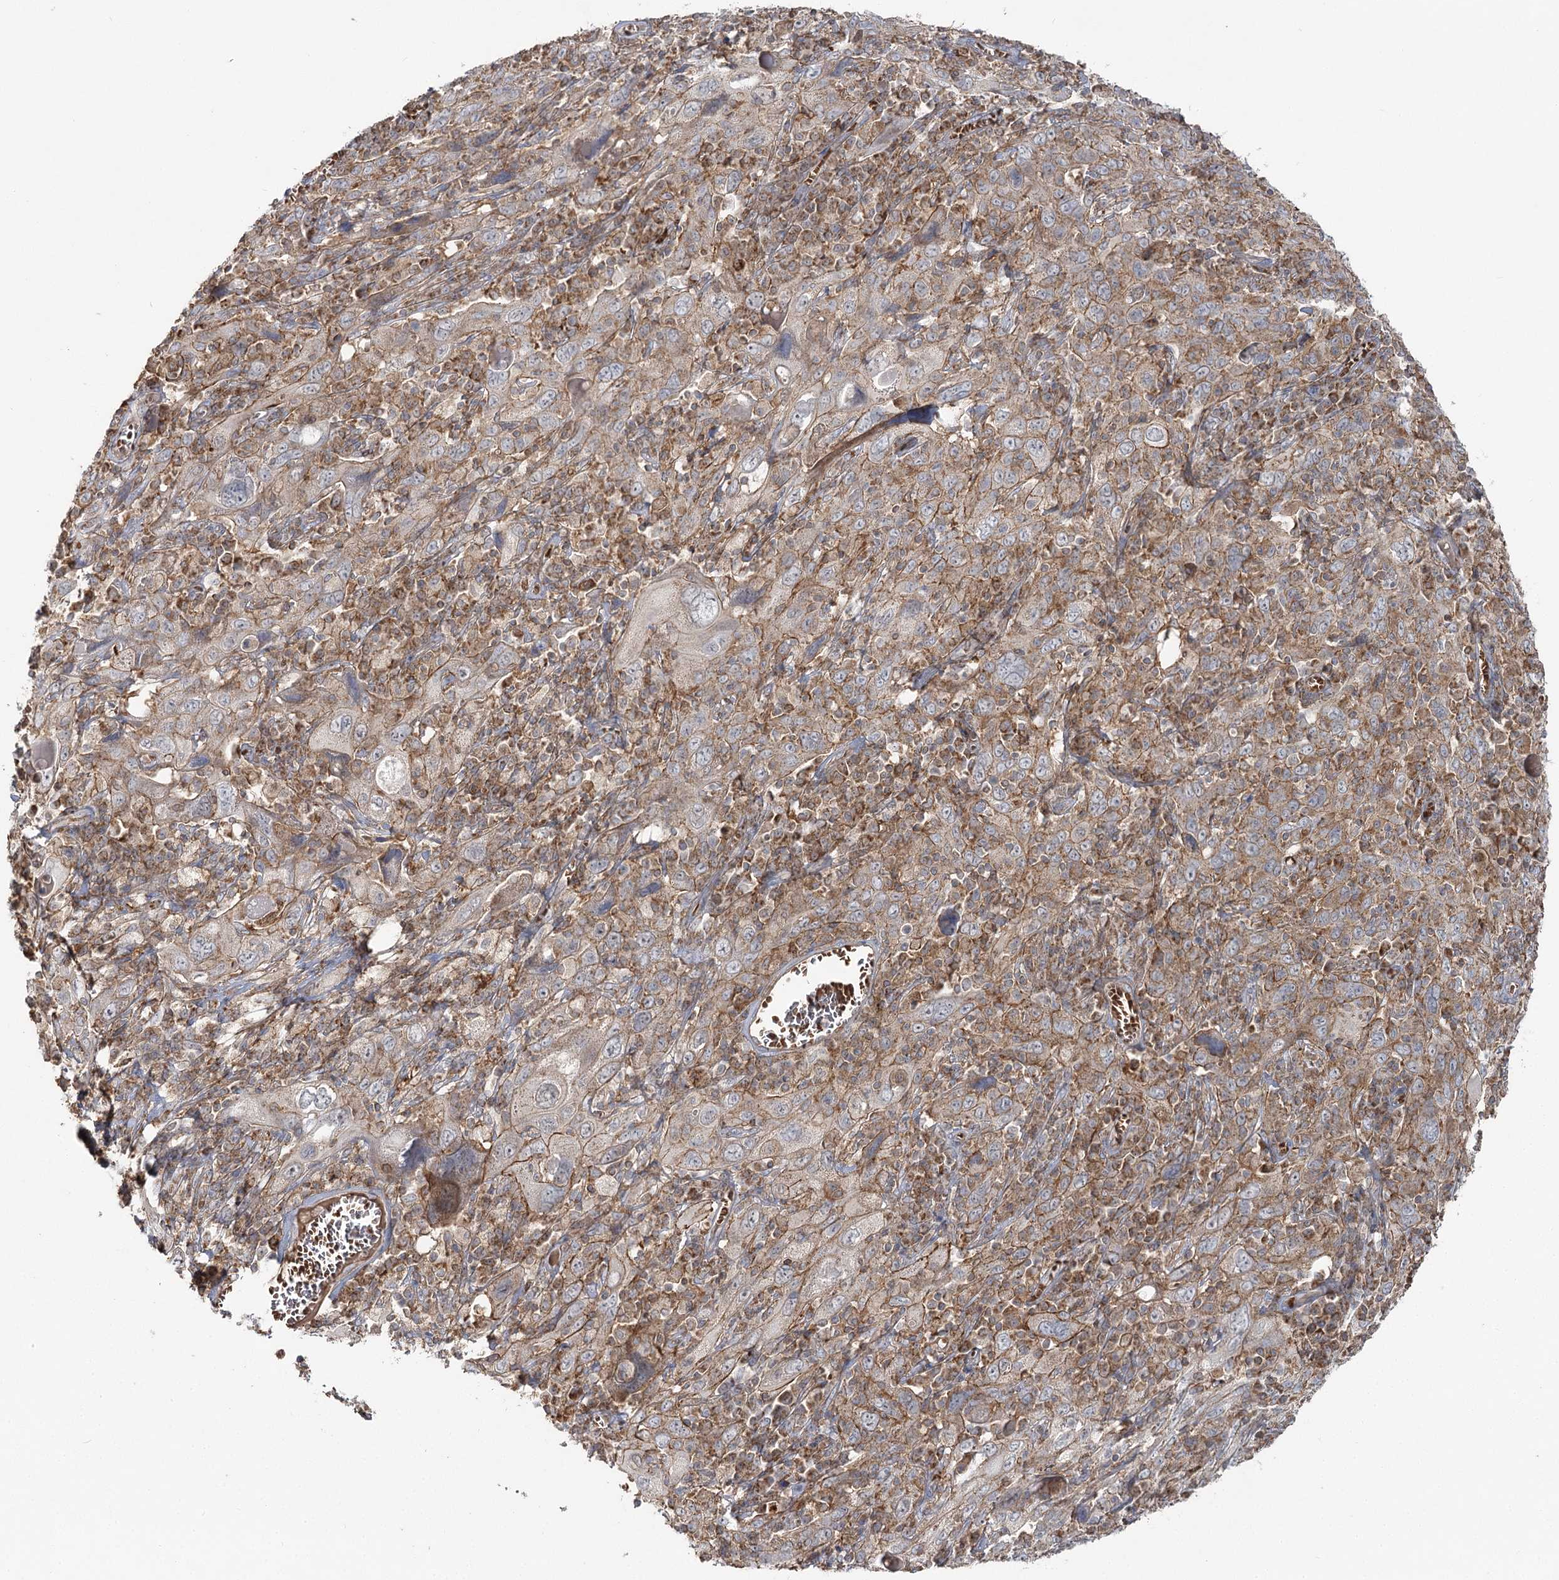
{"staining": {"intensity": "negative", "quantity": "none", "location": "none"}, "tissue": "cervical cancer", "cell_type": "Tumor cells", "image_type": "cancer", "snomed": [{"axis": "morphology", "description": "Squamous cell carcinoma, NOS"}, {"axis": "topography", "description": "Cervix"}], "caption": "Histopathology image shows no significant protein expression in tumor cells of cervical cancer (squamous cell carcinoma).", "gene": "PCBD2", "patient": {"sex": "female", "age": 46}}